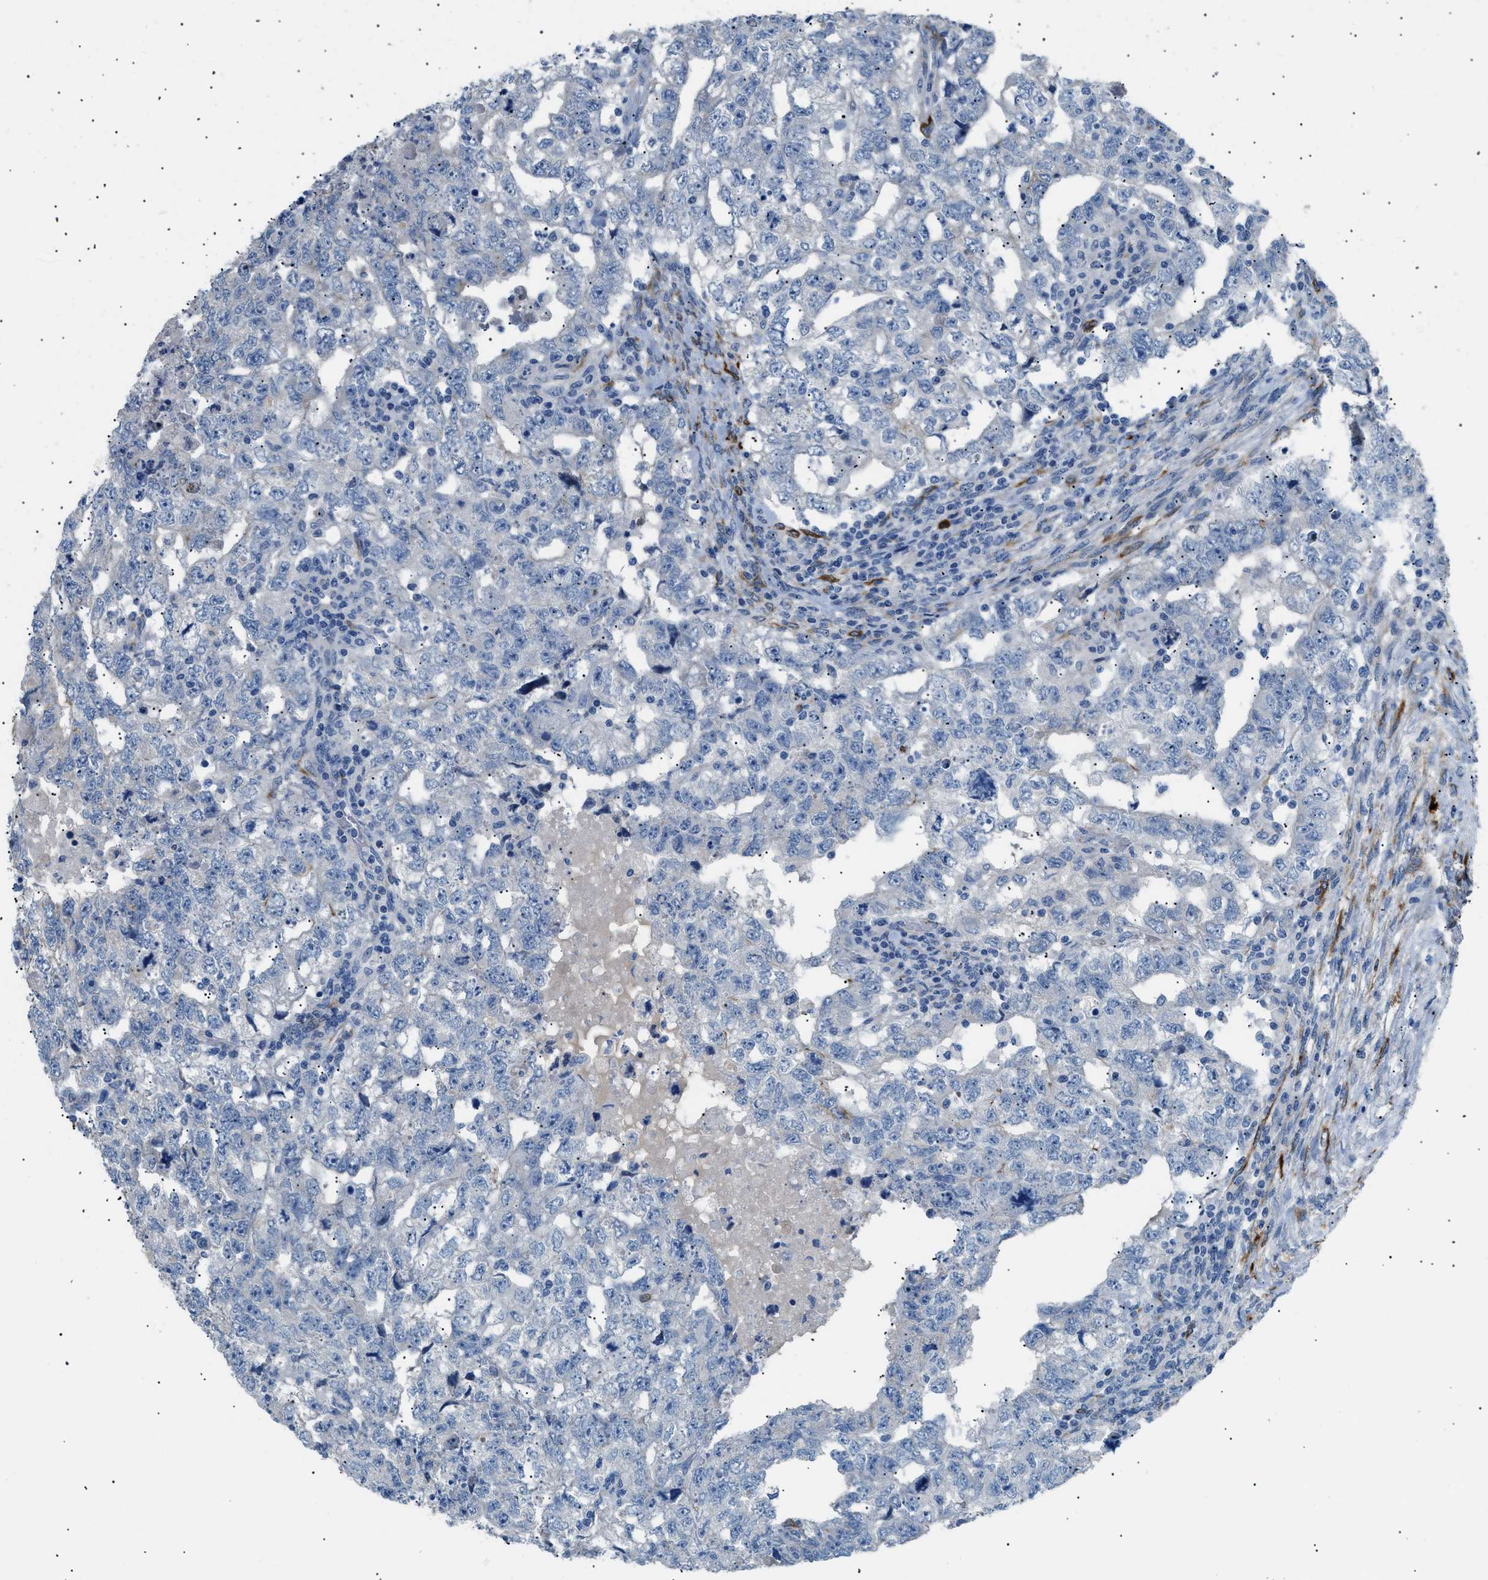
{"staining": {"intensity": "negative", "quantity": "none", "location": "none"}, "tissue": "testis cancer", "cell_type": "Tumor cells", "image_type": "cancer", "snomed": [{"axis": "morphology", "description": "Carcinoma, Embryonal, NOS"}, {"axis": "topography", "description": "Testis"}], "caption": "Testis embryonal carcinoma was stained to show a protein in brown. There is no significant expression in tumor cells.", "gene": "ICA1", "patient": {"sex": "male", "age": 36}}